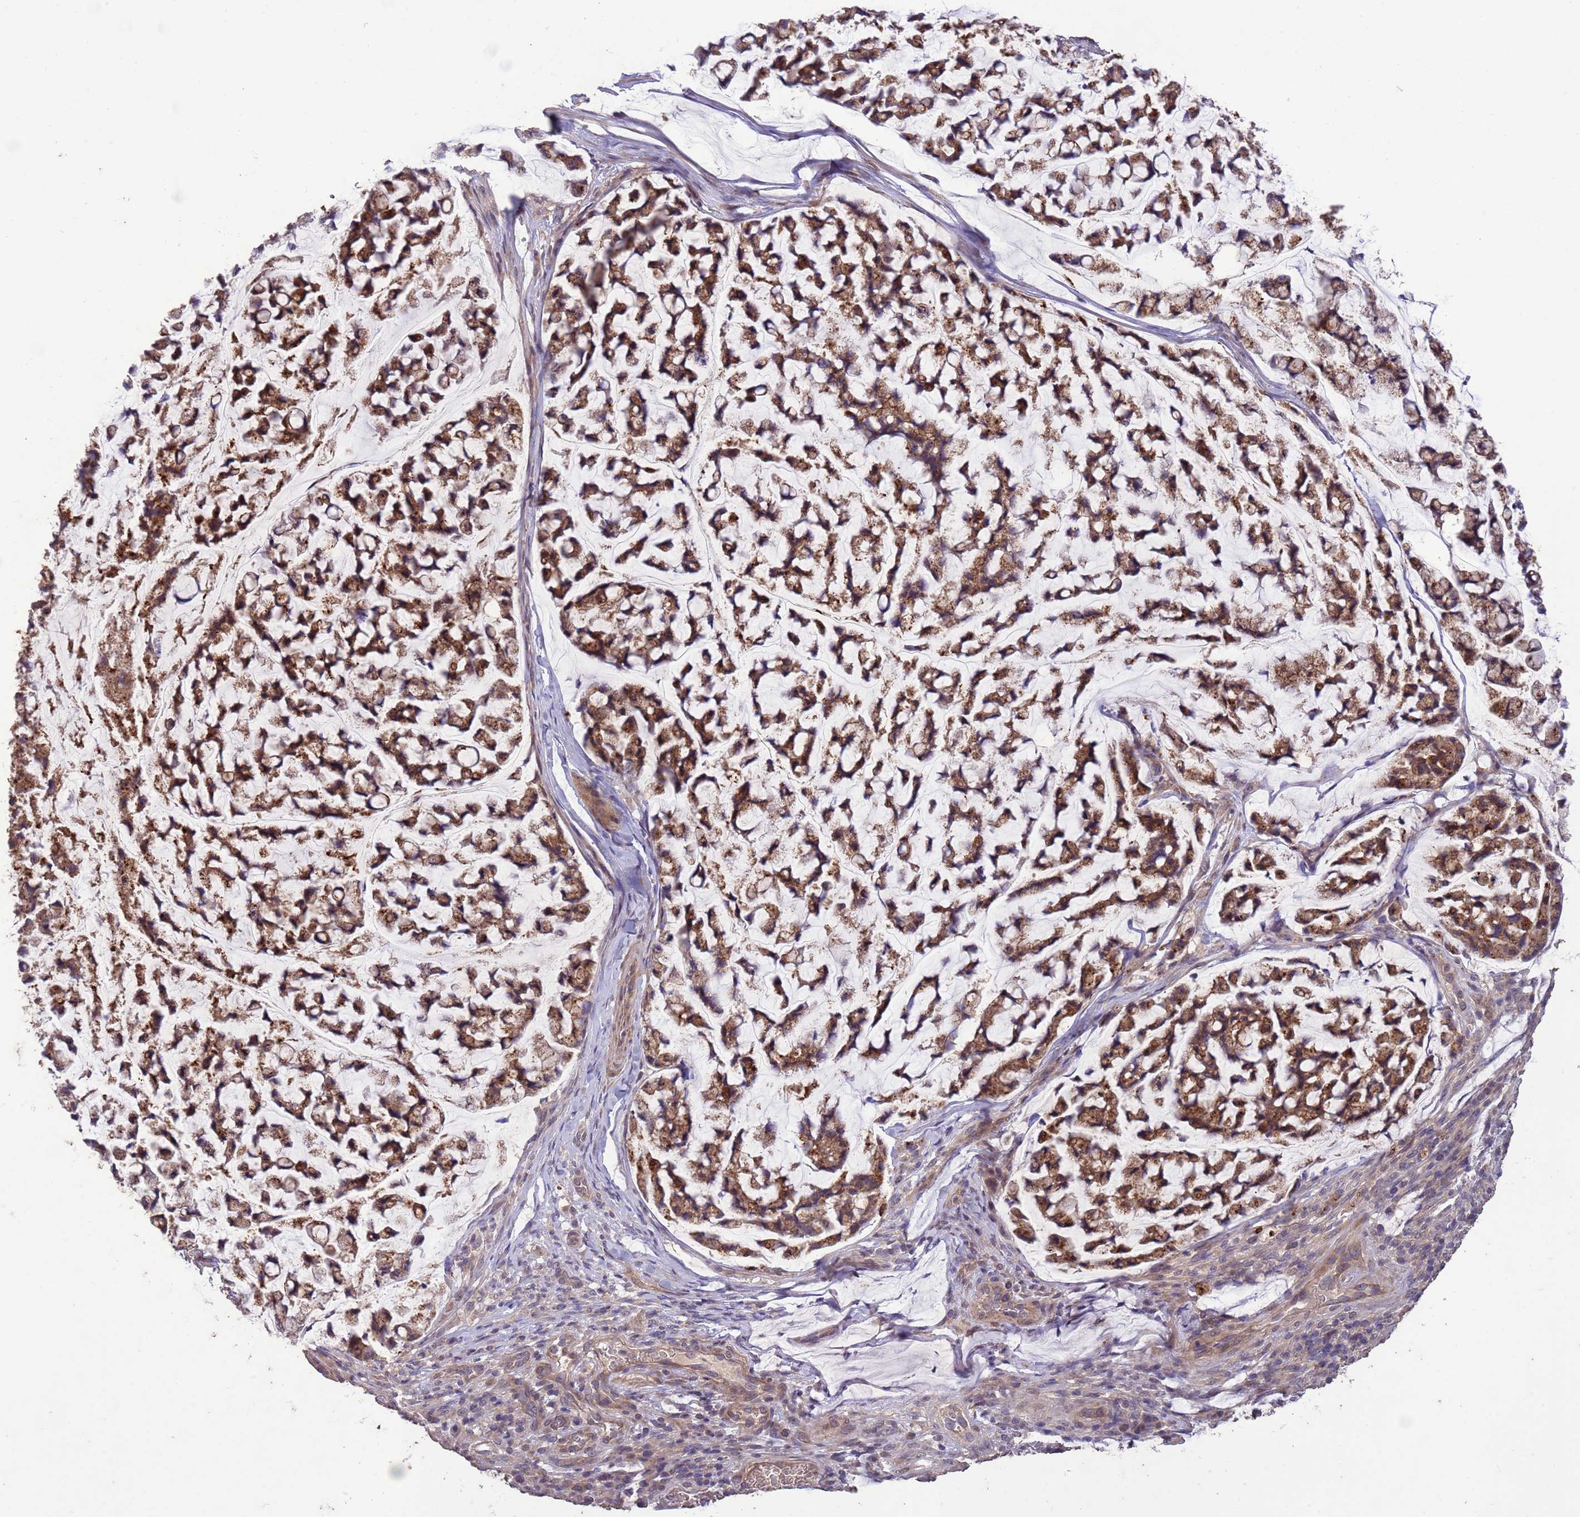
{"staining": {"intensity": "strong", "quantity": ">75%", "location": "cytoplasmic/membranous"}, "tissue": "stomach cancer", "cell_type": "Tumor cells", "image_type": "cancer", "snomed": [{"axis": "morphology", "description": "Adenocarcinoma, NOS"}, {"axis": "topography", "description": "Stomach, lower"}], "caption": "A high amount of strong cytoplasmic/membranous staining is identified in about >75% of tumor cells in stomach cancer tissue.", "gene": "SLC9B2", "patient": {"sex": "male", "age": 67}}